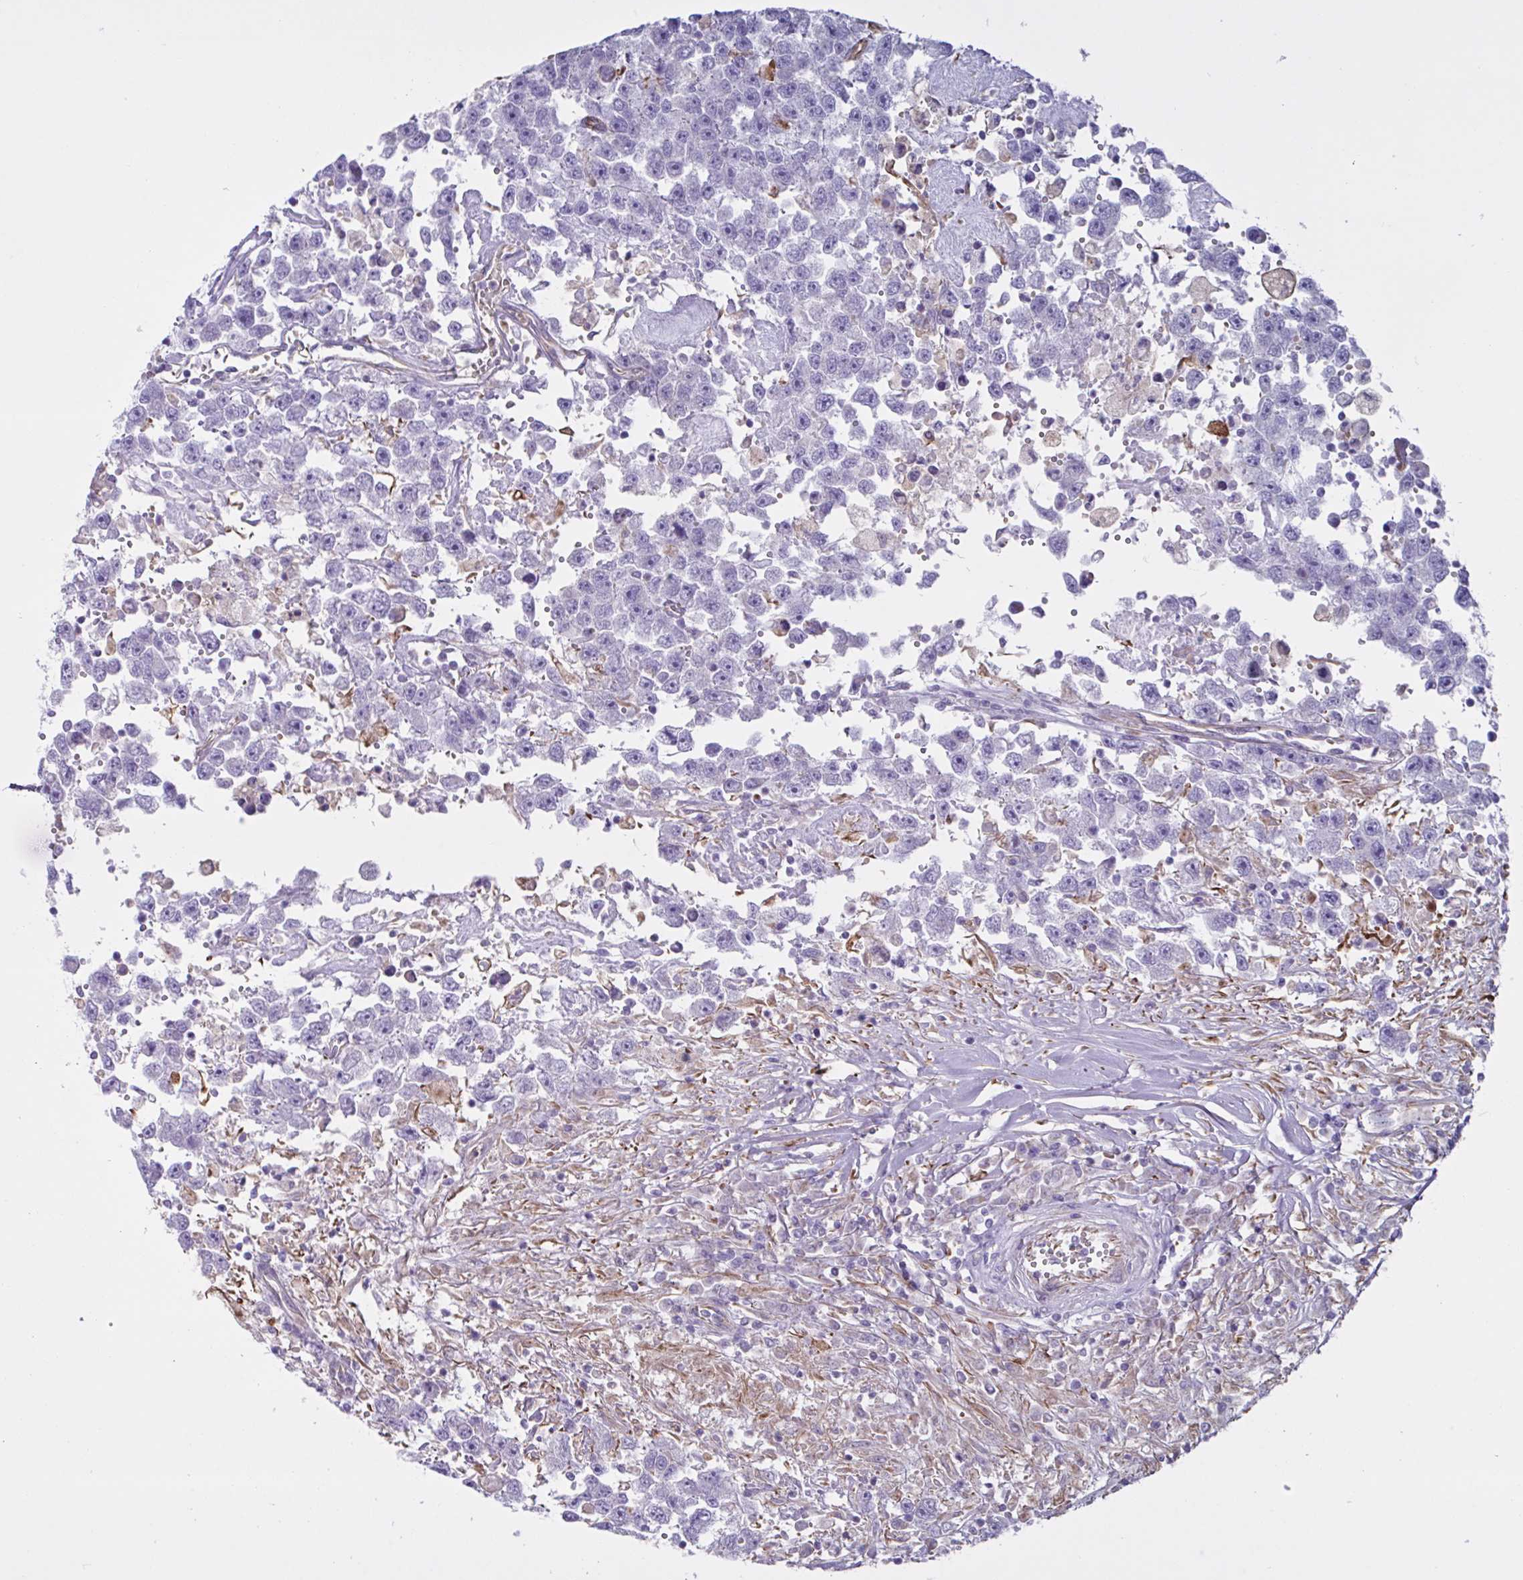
{"staining": {"intensity": "negative", "quantity": "none", "location": "none"}, "tissue": "testis cancer", "cell_type": "Tumor cells", "image_type": "cancer", "snomed": [{"axis": "morphology", "description": "Carcinoma, Embryonal, NOS"}, {"axis": "topography", "description": "Testis"}], "caption": "This is an immunohistochemistry (IHC) histopathology image of testis cancer. There is no staining in tumor cells.", "gene": "TMEM86B", "patient": {"sex": "male", "age": 83}}